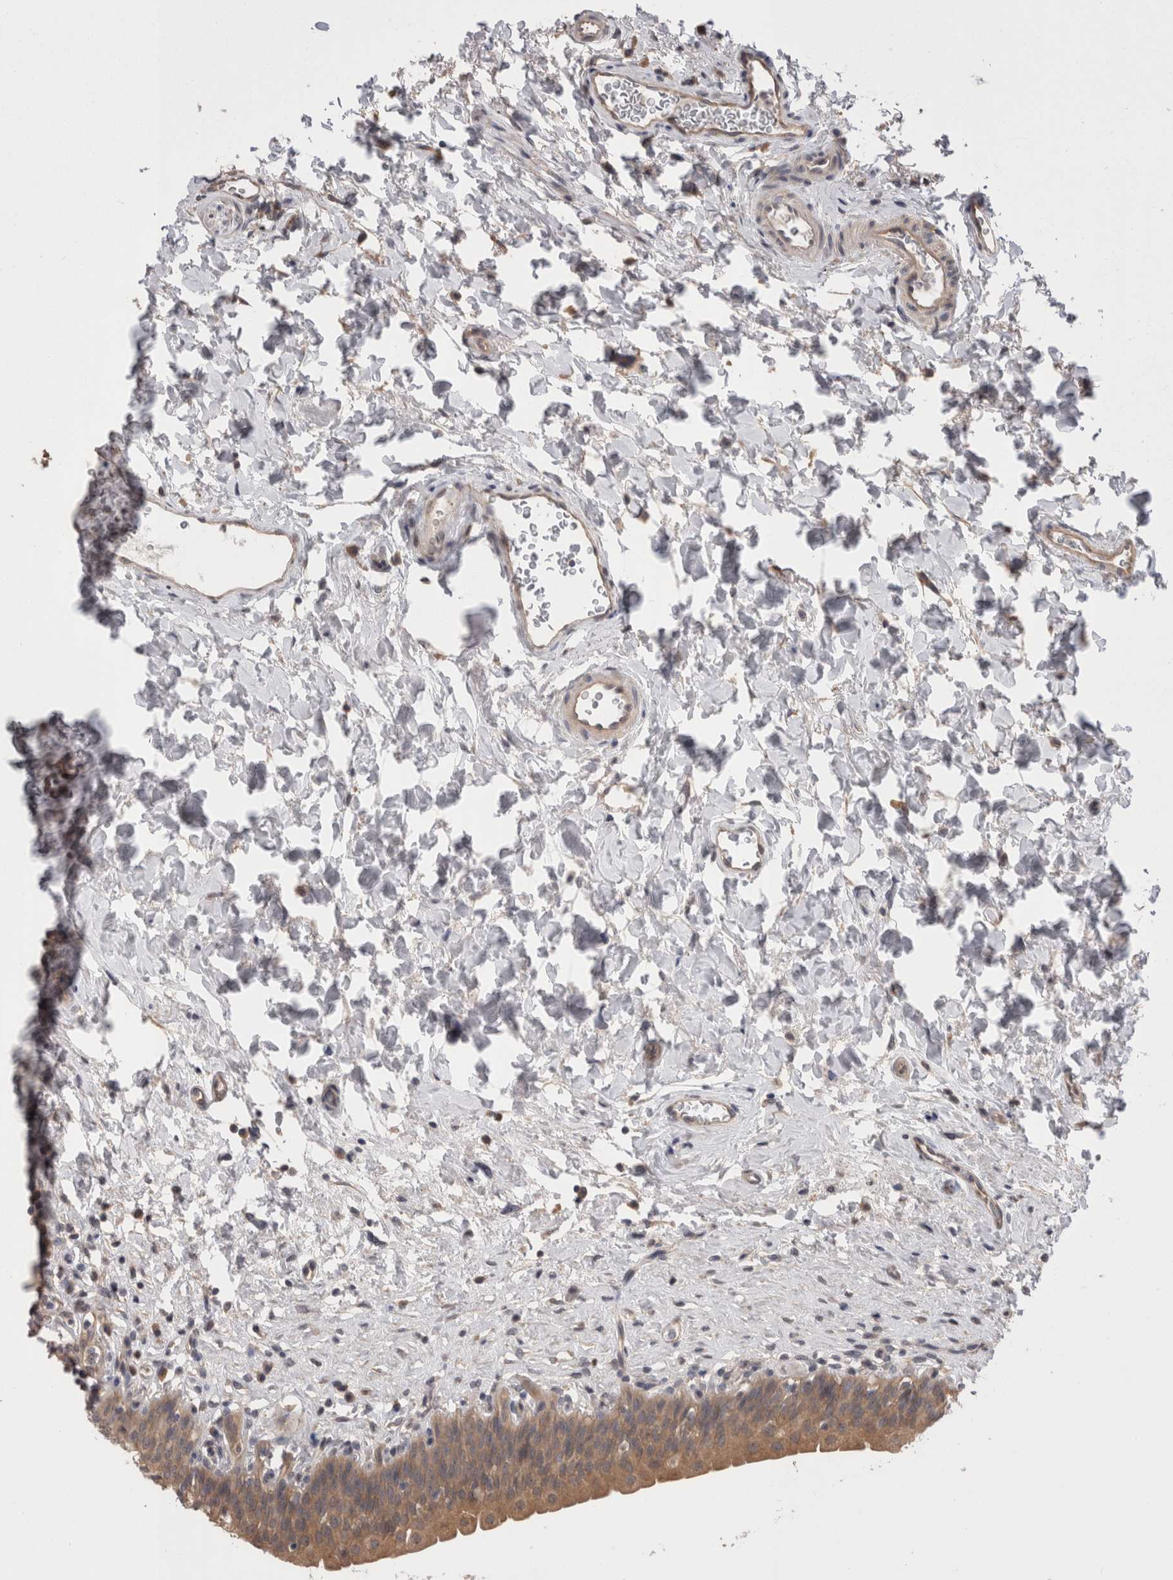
{"staining": {"intensity": "moderate", "quantity": ">75%", "location": "cytoplasmic/membranous"}, "tissue": "urinary bladder", "cell_type": "Urothelial cells", "image_type": "normal", "snomed": [{"axis": "morphology", "description": "Normal tissue, NOS"}, {"axis": "topography", "description": "Urinary bladder"}], "caption": "Urinary bladder stained for a protein (brown) exhibits moderate cytoplasmic/membranous positive positivity in about >75% of urothelial cells.", "gene": "DCTN6", "patient": {"sex": "male", "age": 83}}